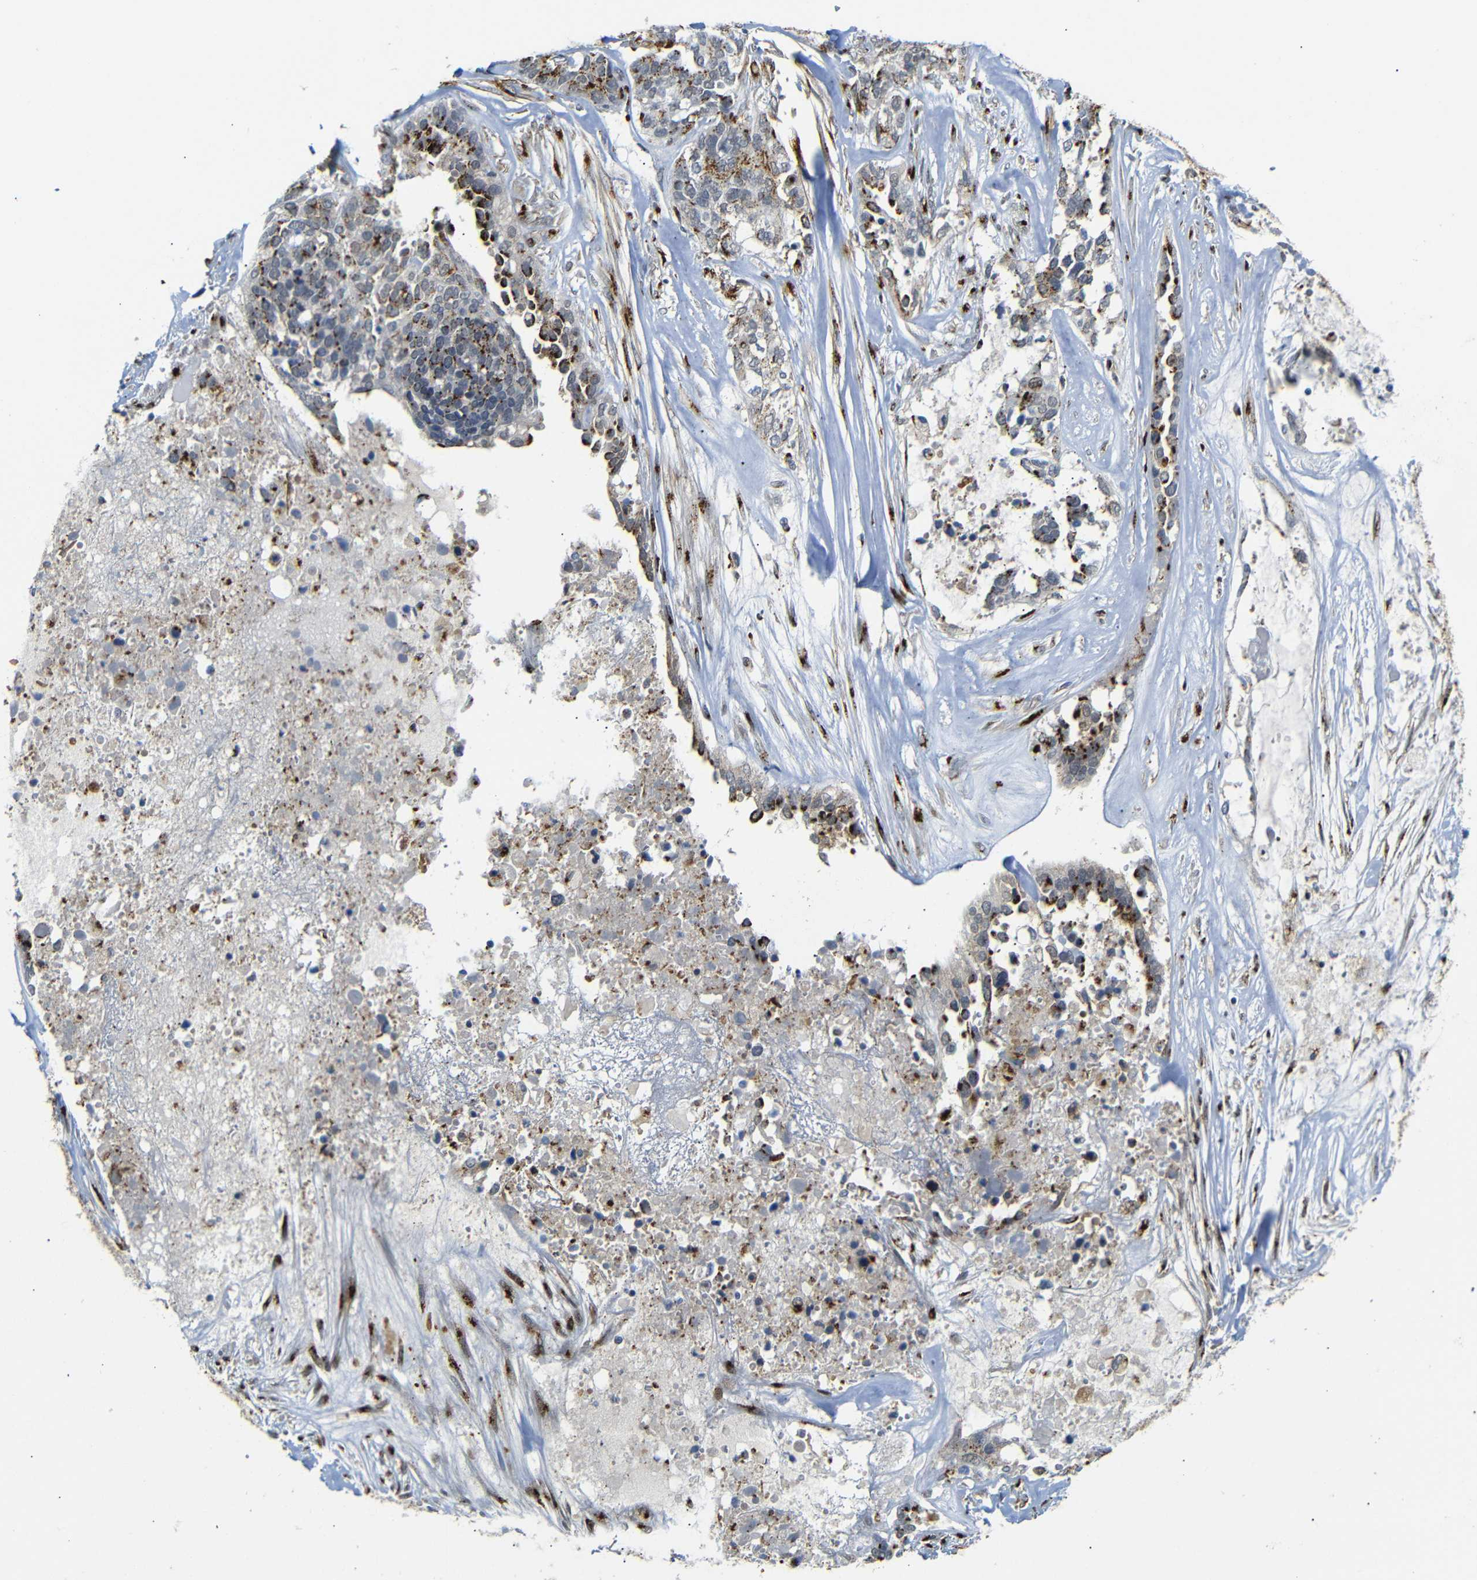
{"staining": {"intensity": "moderate", "quantity": ">75%", "location": "cytoplasmic/membranous"}, "tissue": "ovarian cancer", "cell_type": "Tumor cells", "image_type": "cancer", "snomed": [{"axis": "morphology", "description": "Cystadenocarcinoma, serous, NOS"}, {"axis": "topography", "description": "Ovary"}], "caption": "Immunohistochemical staining of human ovarian cancer (serous cystadenocarcinoma) demonstrates medium levels of moderate cytoplasmic/membranous protein expression in approximately >75% of tumor cells.", "gene": "TGOLN2", "patient": {"sex": "female", "age": 44}}